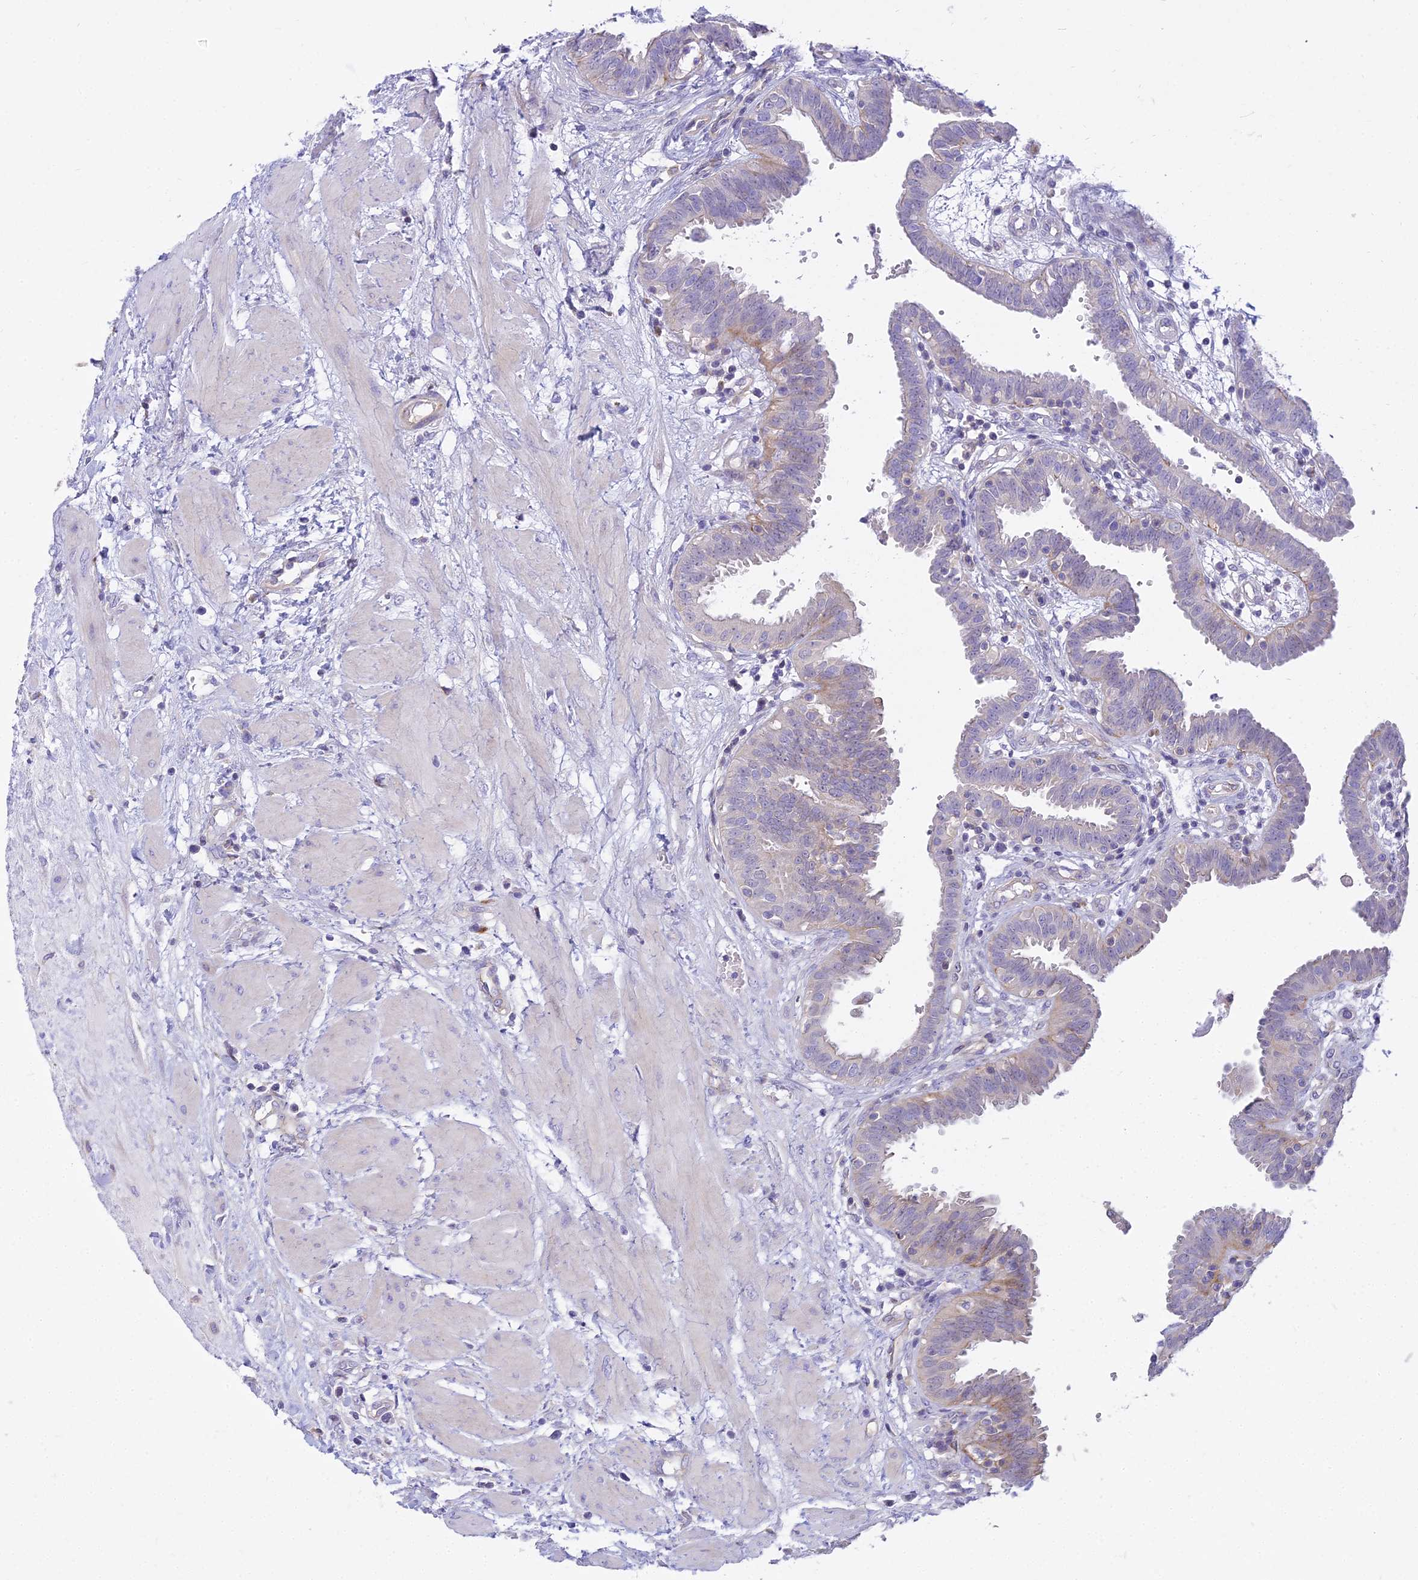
{"staining": {"intensity": "negative", "quantity": "none", "location": "none"}, "tissue": "fallopian tube", "cell_type": "Glandular cells", "image_type": "normal", "snomed": [{"axis": "morphology", "description": "Normal tissue, NOS"}, {"axis": "topography", "description": "Fallopian tube"}, {"axis": "topography", "description": "Placenta"}], "caption": "IHC image of unremarkable fallopian tube: fallopian tube stained with DAB exhibits no significant protein expression in glandular cells.", "gene": "SMIM24", "patient": {"sex": "female", "age": 32}}